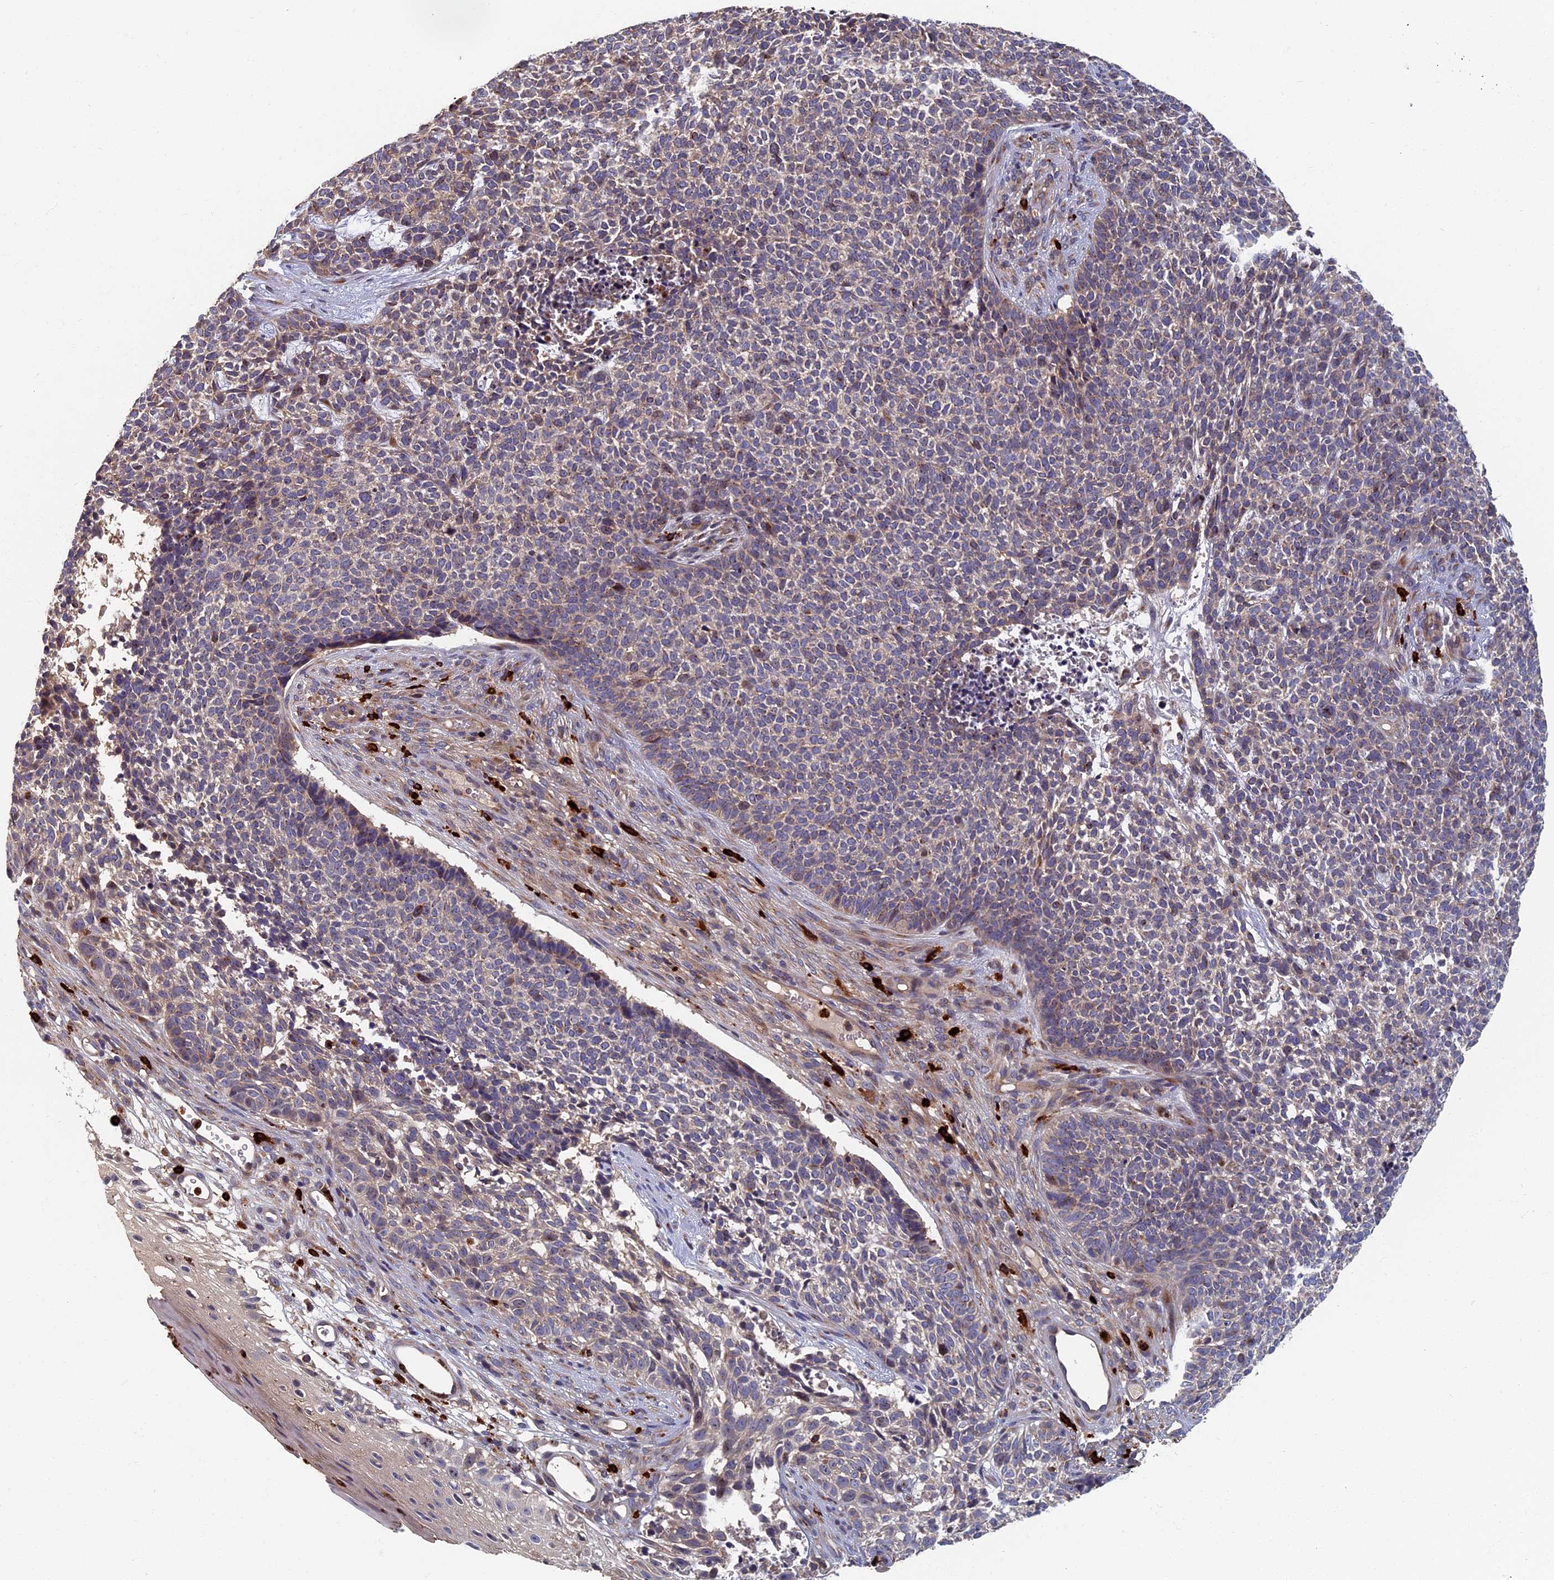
{"staining": {"intensity": "moderate", "quantity": "<25%", "location": "cytoplasmic/membranous"}, "tissue": "skin cancer", "cell_type": "Tumor cells", "image_type": "cancer", "snomed": [{"axis": "morphology", "description": "Basal cell carcinoma"}, {"axis": "topography", "description": "Skin"}], "caption": "The image demonstrates immunohistochemical staining of basal cell carcinoma (skin). There is moderate cytoplasmic/membranous staining is appreciated in approximately <25% of tumor cells.", "gene": "TNK2", "patient": {"sex": "female", "age": 84}}